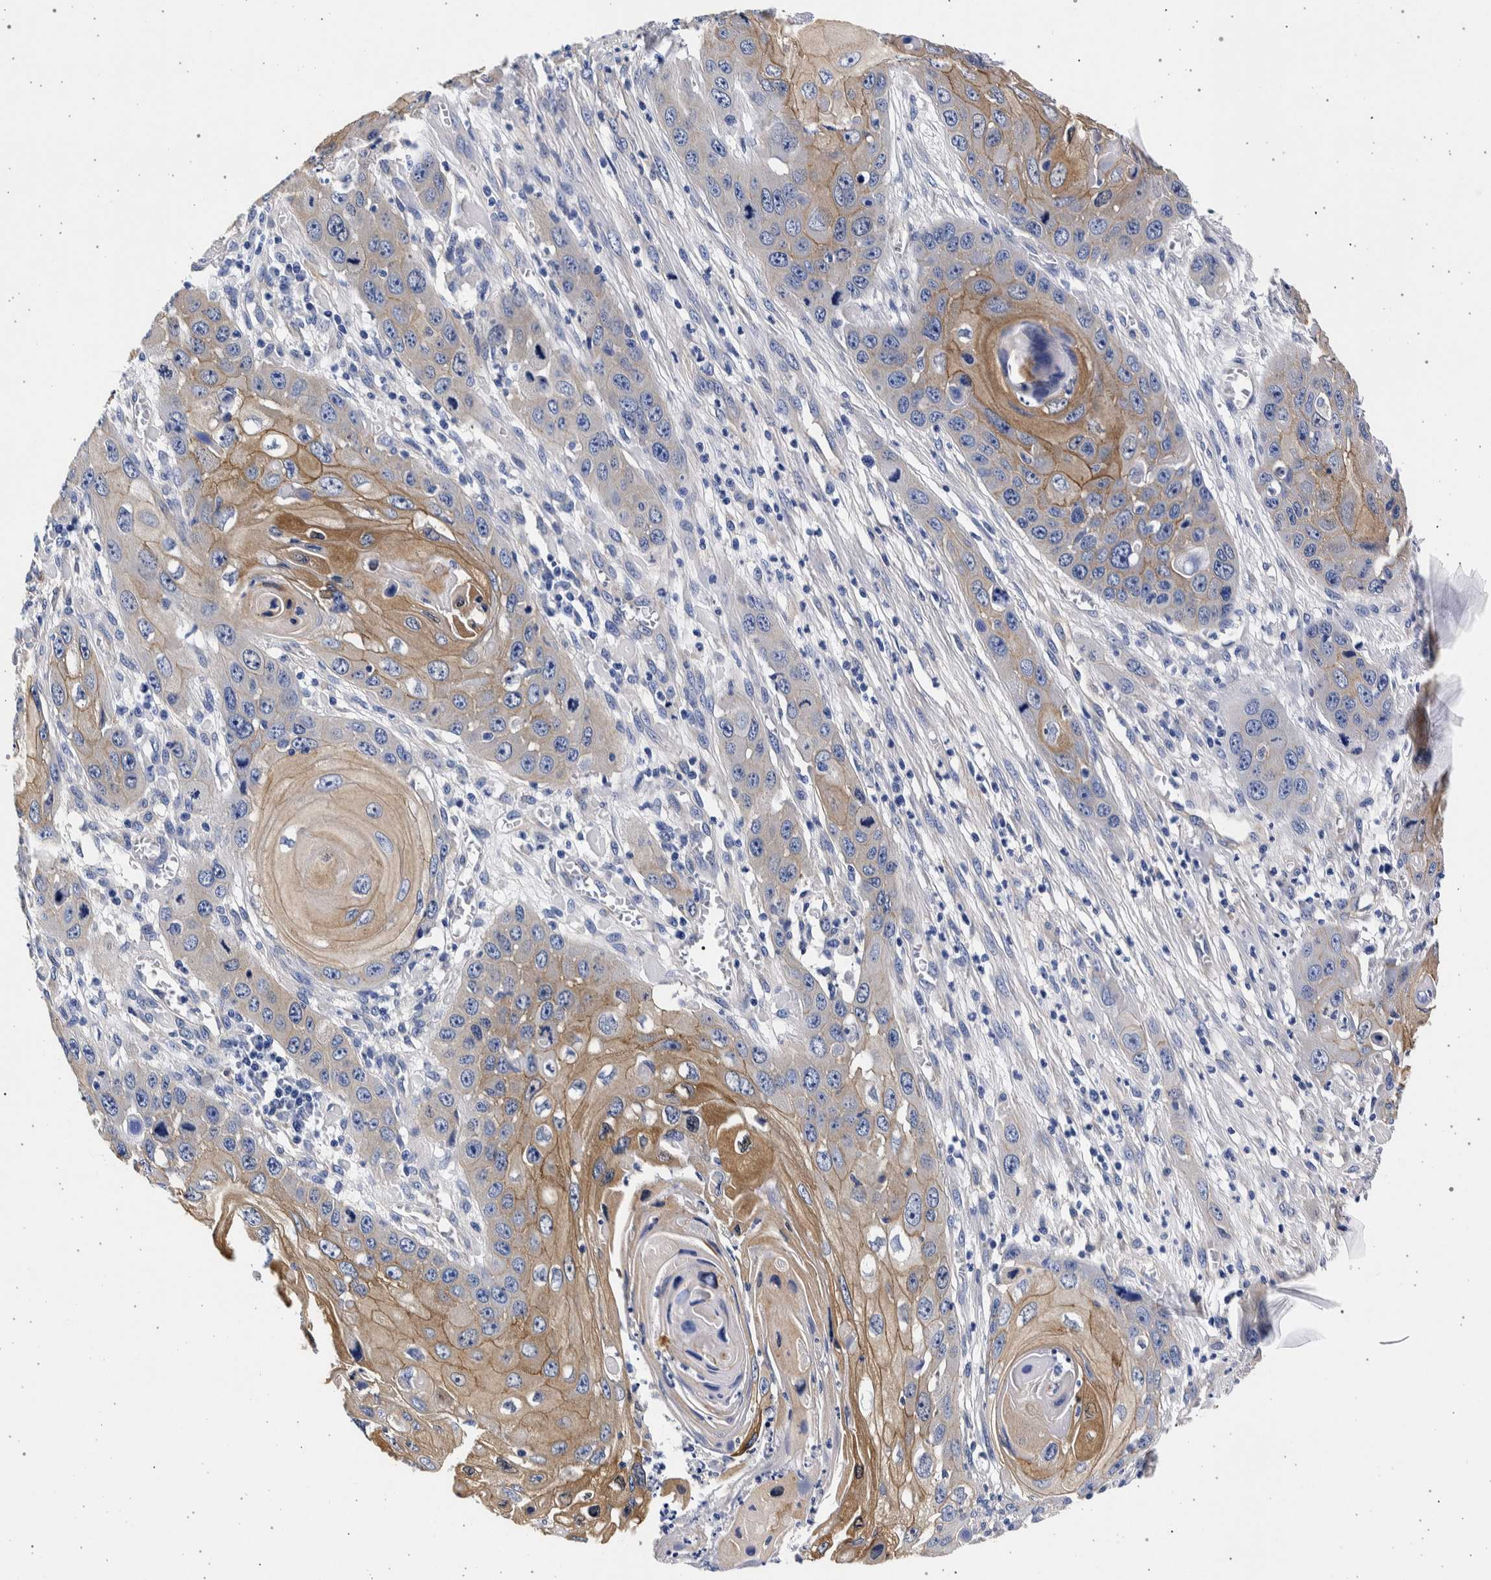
{"staining": {"intensity": "weak", "quantity": "25%-75%", "location": "cytoplasmic/membranous"}, "tissue": "skin cancer", "cell_type": "Tumor cells", "image_type": "cancer", "snomed": [{"axis": "morphology", "description": "Squamous cell carcinoma, NOS"}, {"axis": "topography", "description": "Skin"}], "caption": "Tumor cells demonstrate low levels of weak cytoplasmic/membranous expression in about 25%-75% of cells in skin squamous cell carcinoma.", "gene": "NIBAN2", "patient": {"sex": "male", "age": 55}}